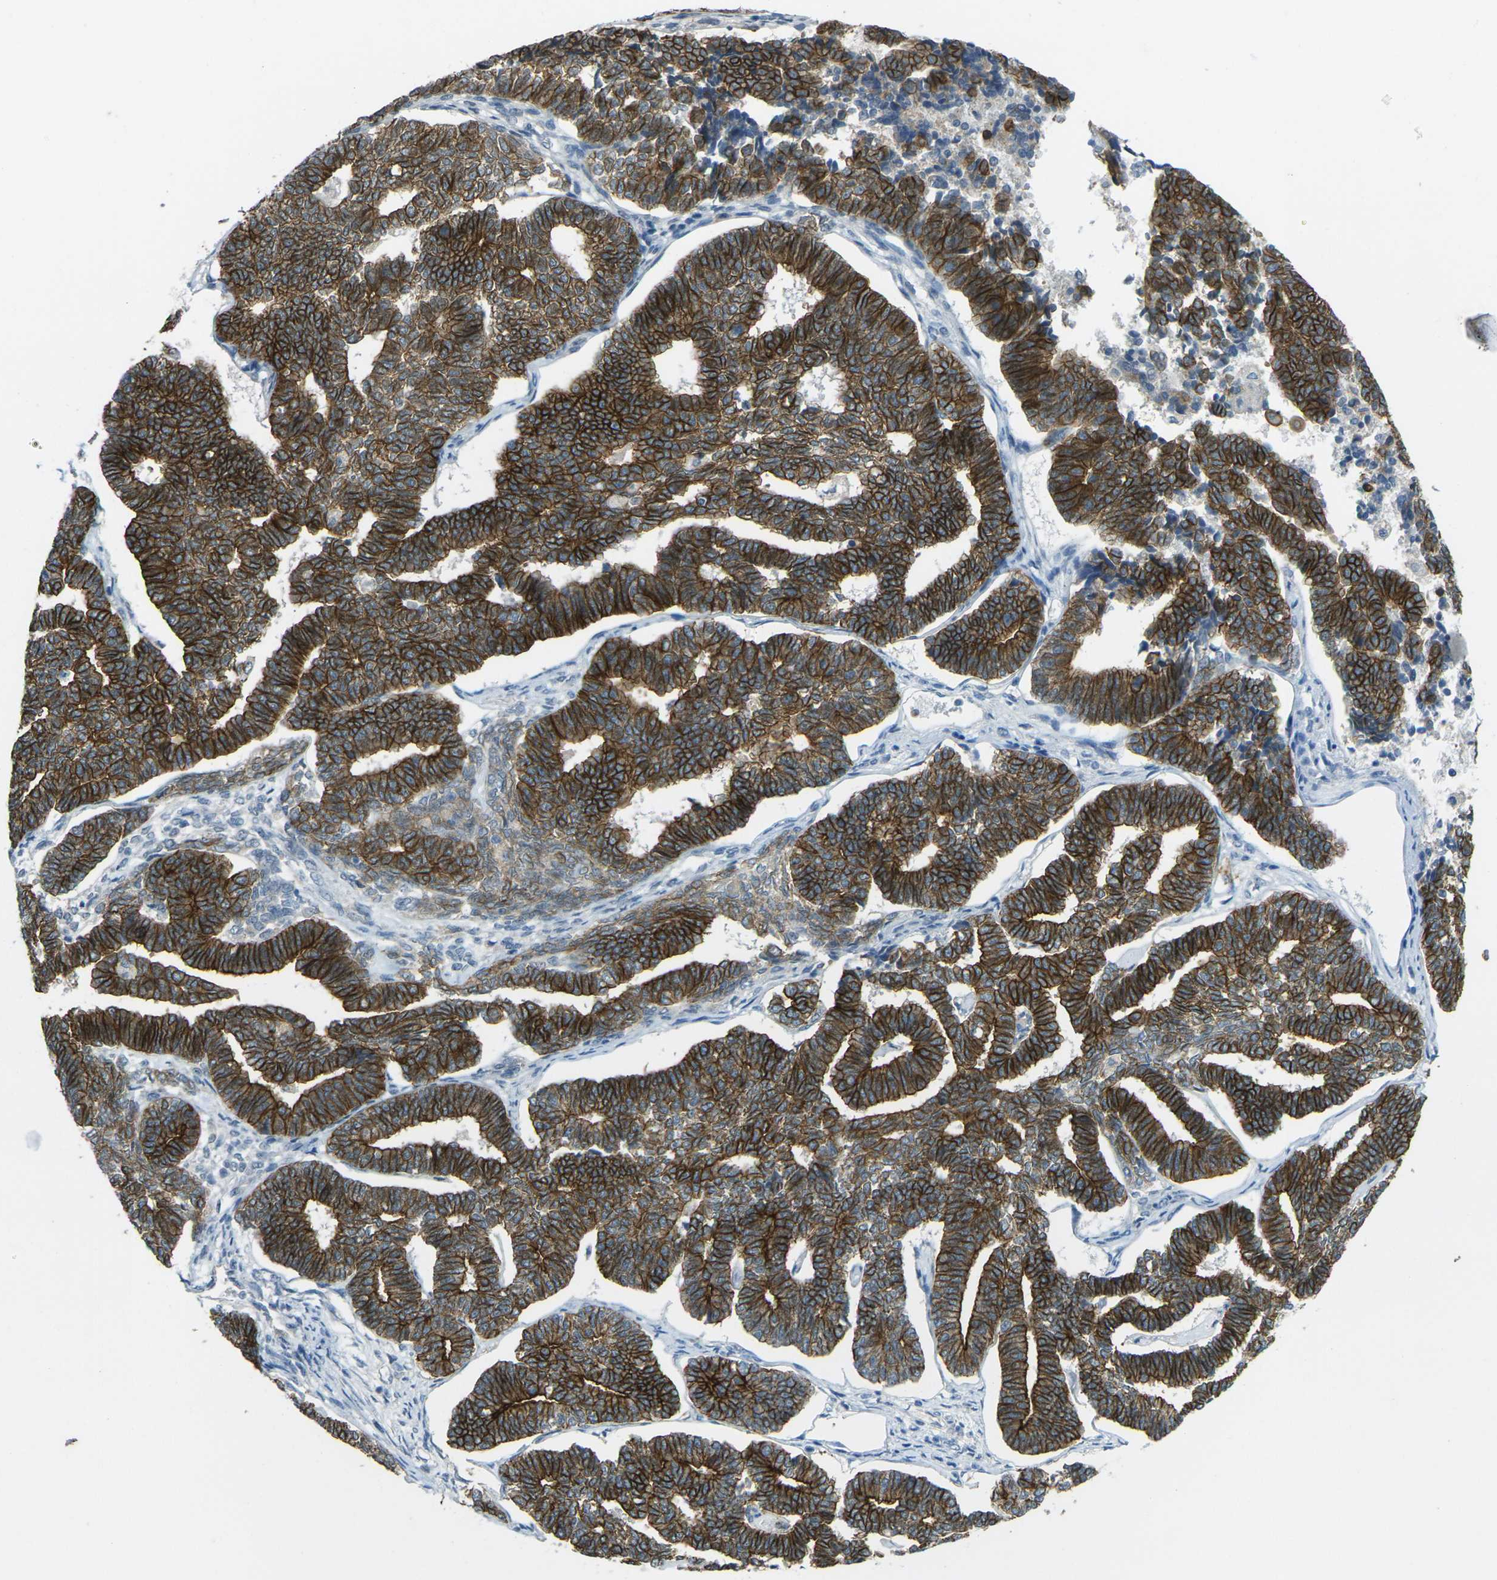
{"staining": {"intensity": "strong", "quantity": ">75%", "location": "cytoplasmic/membranous"}, "tissue": "endometrial cancer", "cell_type": "Tumor cells", "image_type": "cancer", "snomed": [{"axis": "morphology", "description": "Adenocarcinoma, NOS"}, {"axis": "topography", "description": "Endometrium"}], "caption": "This micrograph exhibits endometrial cancer (adenocarcinoma) stained with immunohistochemistry (IHC) to label a protein in brown. The cytoplasmic/membranous of tumor cells show strong positivity for the protein. Nuclei are counter-stained blue.", "gene": "SPTBN2", "patient": {"sex": "female", "age": 70}}